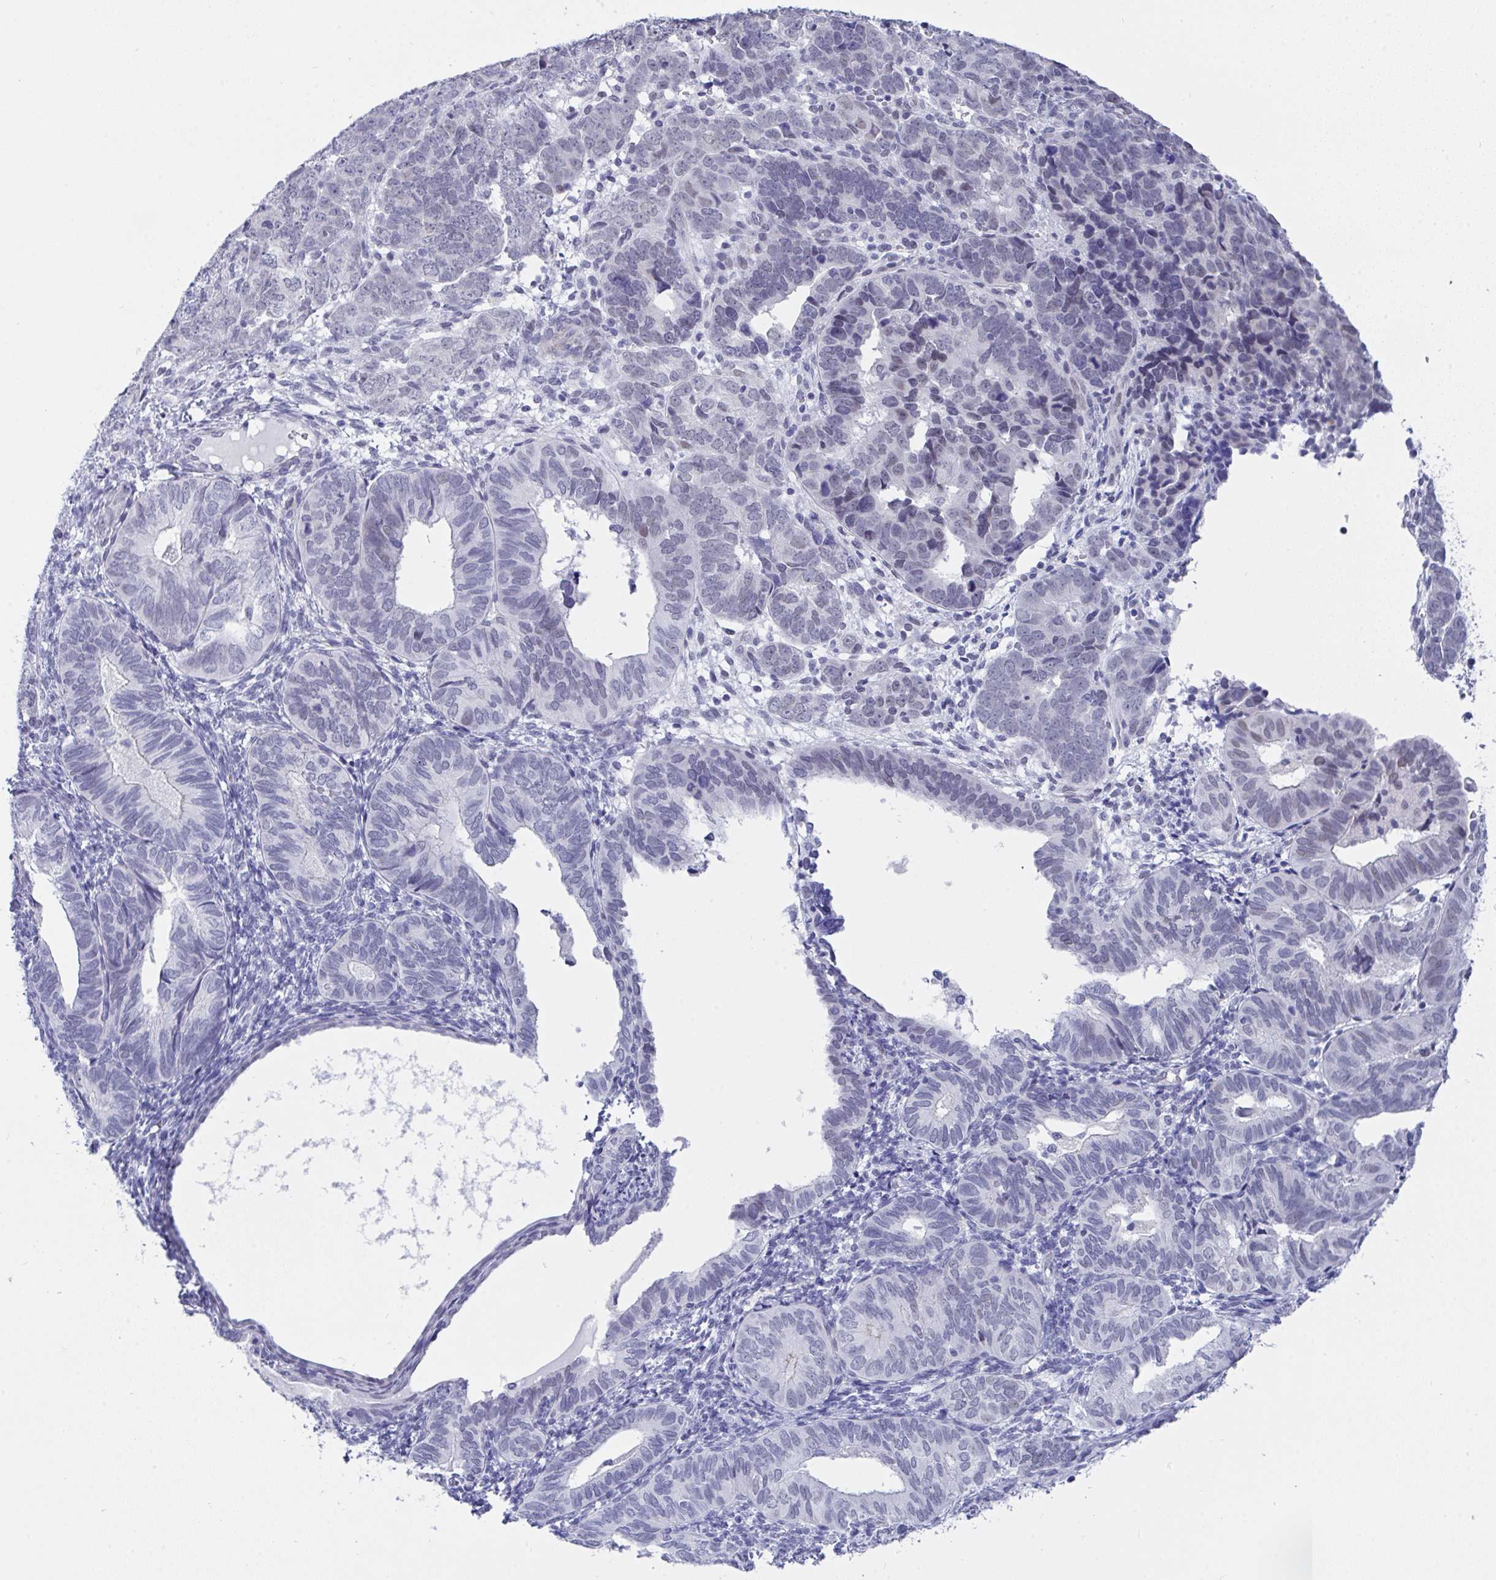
{"staining": {"intensity": "negative", "quantity": "none", "location": "none"}, "tissue": "endometrial cancer", "cell_type": "Tumor cells", "image_type": "cancer", "snomed": [{"axis": "morphology", "description": "Adenocarcinoma, NOS"}, {"axis": "topography", "description": "Endometrium"}], "caption": "High magnification brightfield microscopy of endometrial cancer (adenocarcinoma) stained with DAB (3,3'-diaminobenzidine) (brown) and counterstained with hematoxylin (blue): tumor cells show no significant staining.", "gene": "FBXL22", "patient": {"sex": "female", "age": 82}}